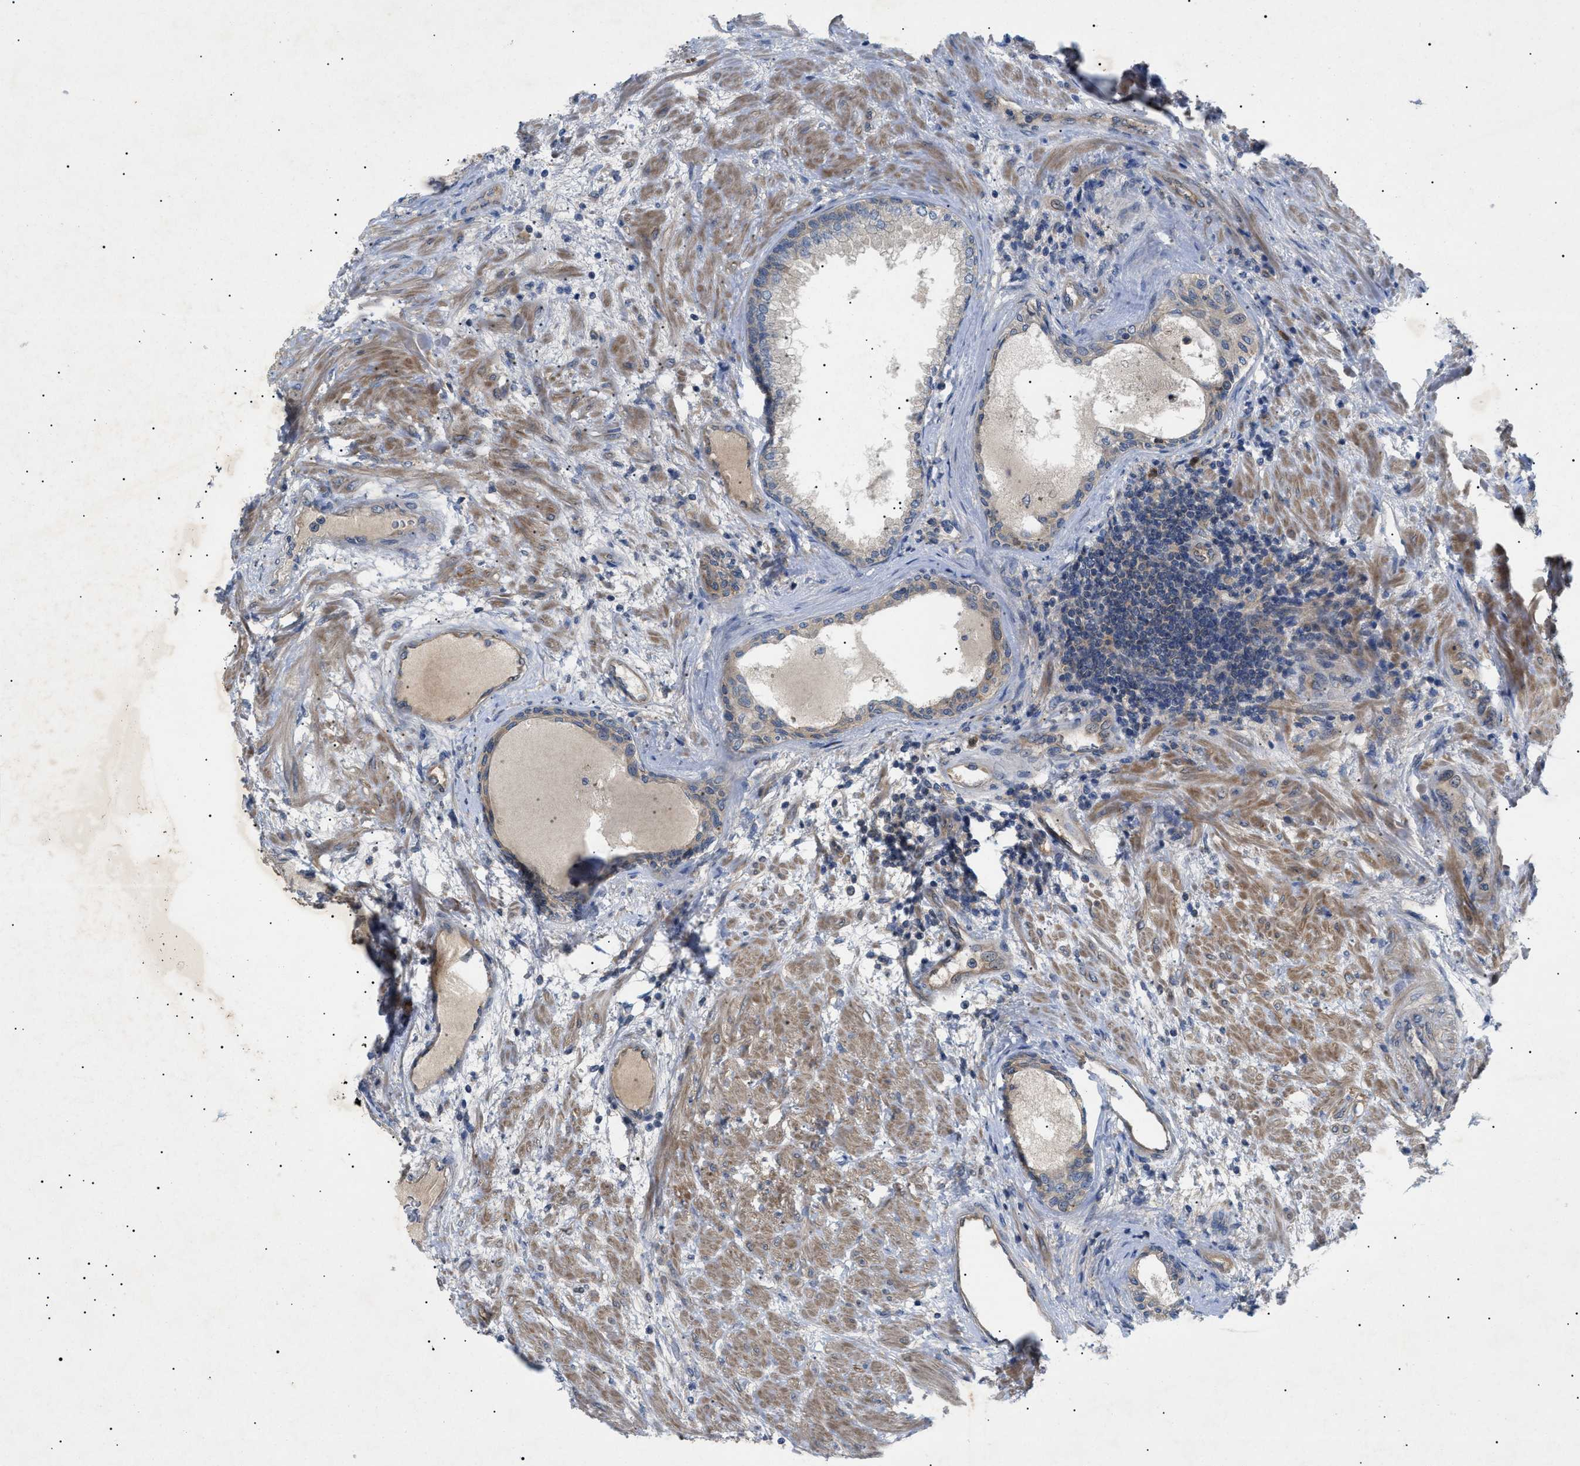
{"staining": {"intensity": "weak", "quantity": "25%-75%", "location": "cytoplasmic/membranous"}, "tissue": "prostate", "cell_type": "Glandular cells", "image_type": "normal", "snomed": [{"axis": "morphology", "description": "Normal tissue, NOS"}, {"axis": "topography", "description": "Prostate"}], "caption": "Immunohistochemical staining of normal human prostate displays weak cytoplasmic/membranous protein expression in about 25%-75% of glandular cells. The staining was performed using DAB (3,3'-diaminobenzidine), with brown indicating positive protein expression. Nuclei are stained blue with hematoxylin.", "gene": "RIPK1", "patient": {"sex": "male", "age": 76}}